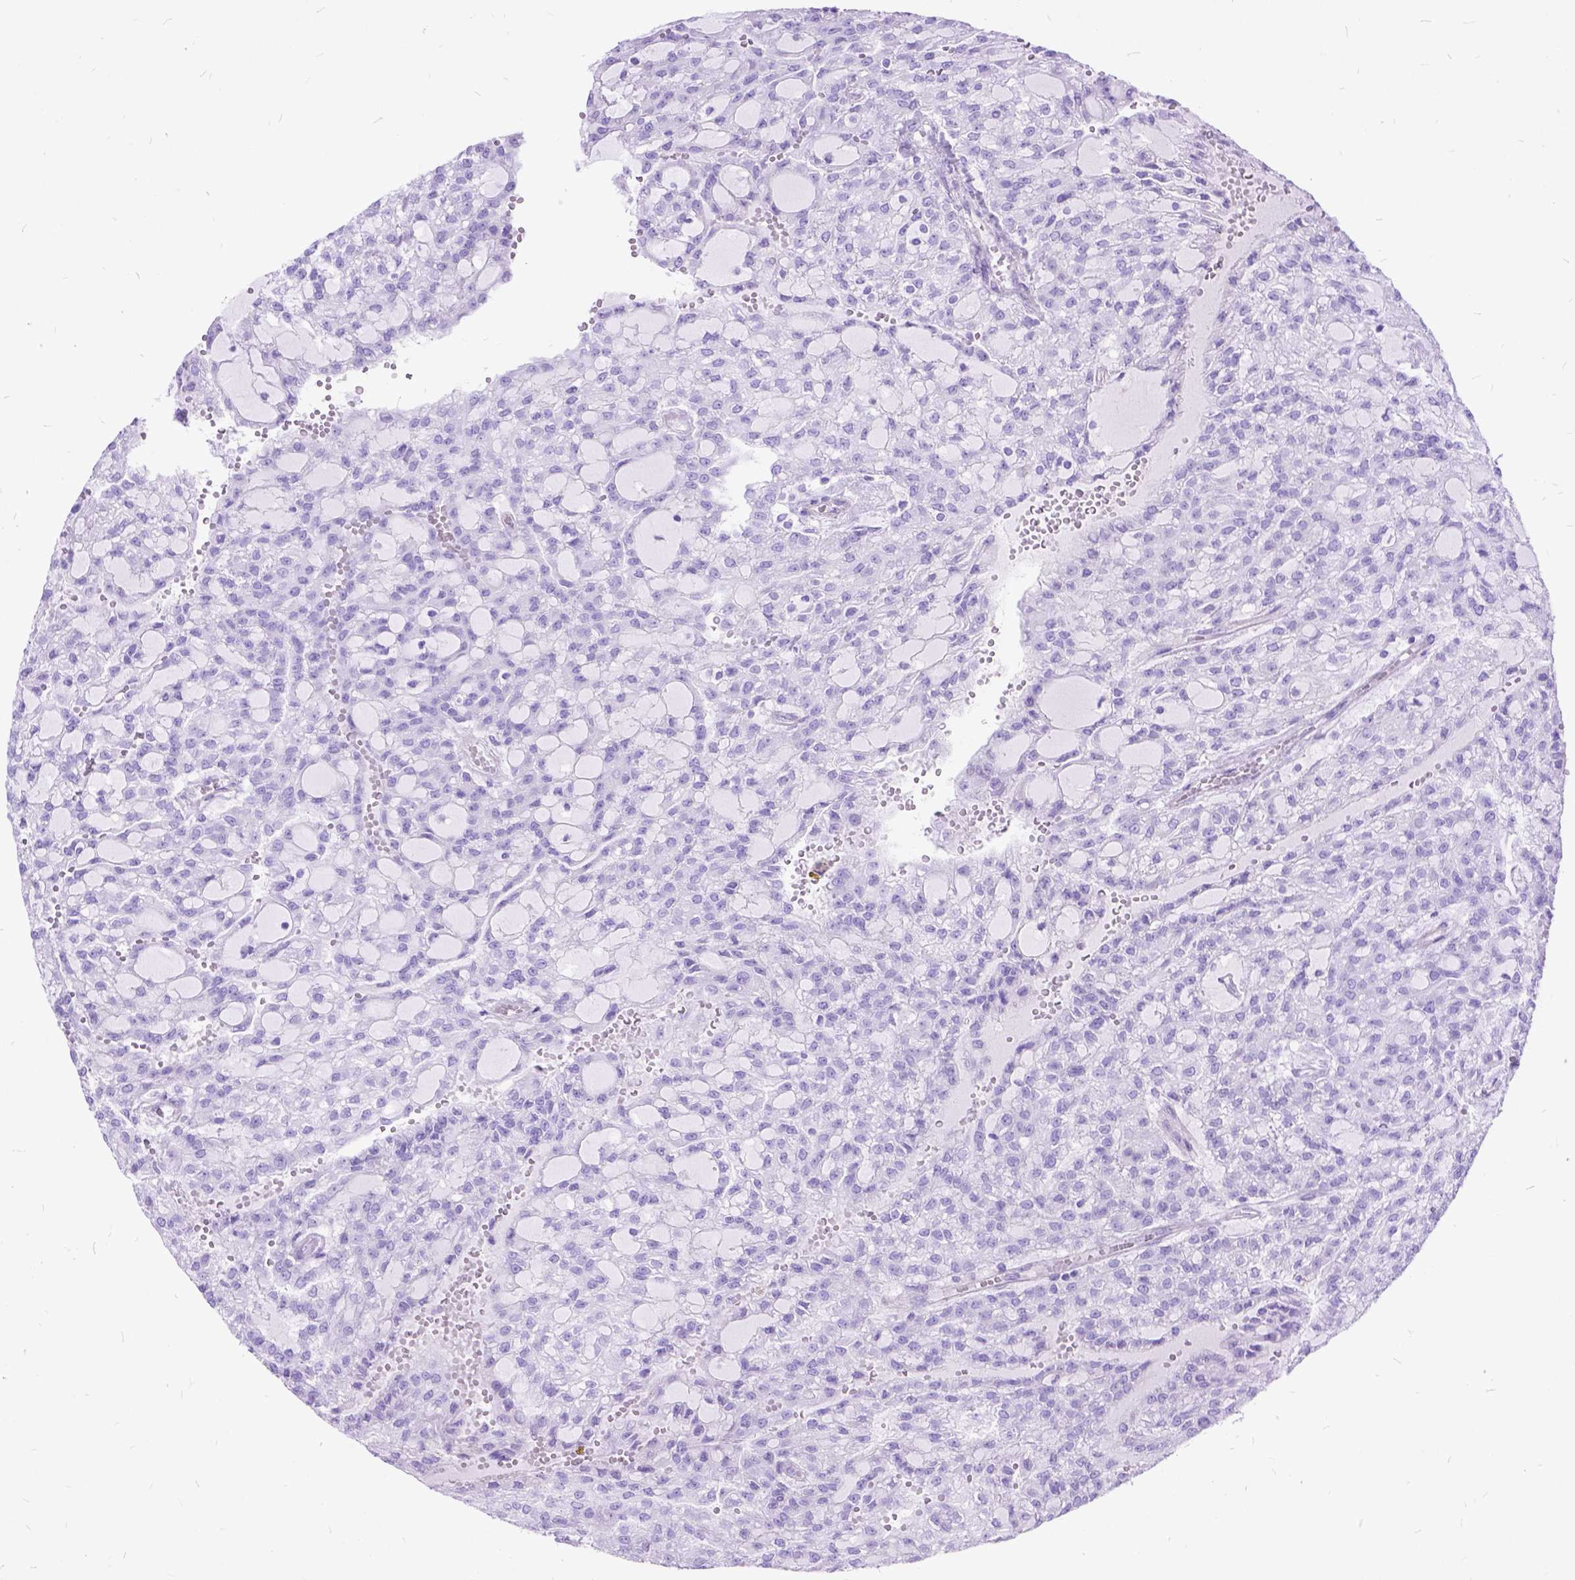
{"staining": {"intensity": "negative", "quantity": "none", "location": "none"}, "tissue": "renal cancer", "cell_type": "Tumor cells", "image_type": "cancer", "snomed": [{"axis": "morphology", "description": "Adenocarcinoma, NOS"}, {"axis": "topography", "description": "Kidney"}], "caption": "Renal adenocarcinoma stained for a protein using immunohistochemistry reveals no expression tumor cells.", "gene": "ARL9", "patient": {"sex": "male", "age": 63}}